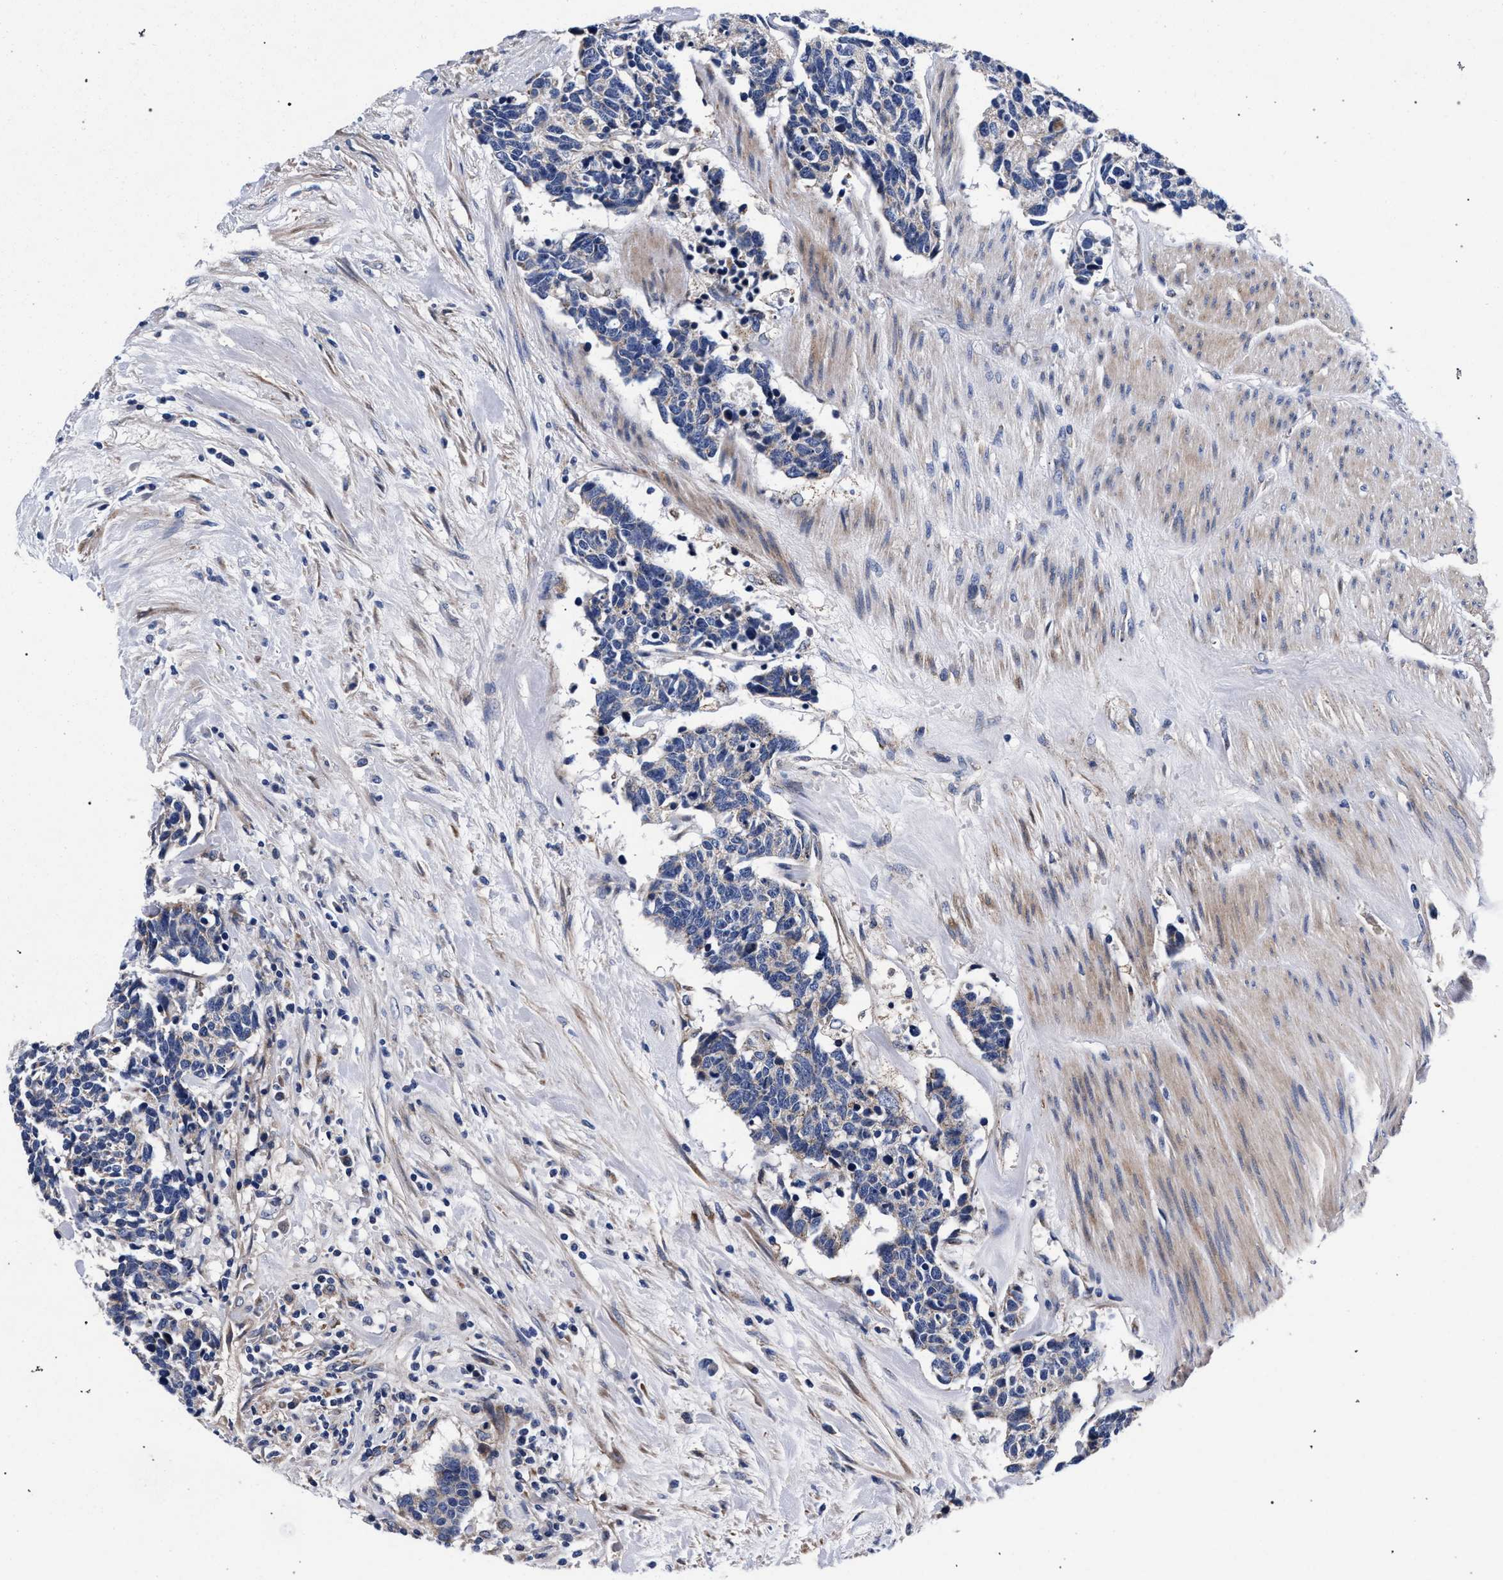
{"staining": {"intensity": "negative", "quantity": "none", "location": "none"}, "tissue": "carcinoid", "cell_type": "Tumor cells", "image_type": "cancer", "snomed": [{"axis": "morphology", "description": "Carcinoma, NOS"}, {"axis": "morphology", "description": "Carcinoid, malignant, NOS"}, {"axis": "topography", "description": "Urinary bladder"}], "caption": "Tumor cells are negative for brown protein staining in malignant carcinoid.", "gene": "ACOX1", "patient": {"sex": "male", "age": 57}}